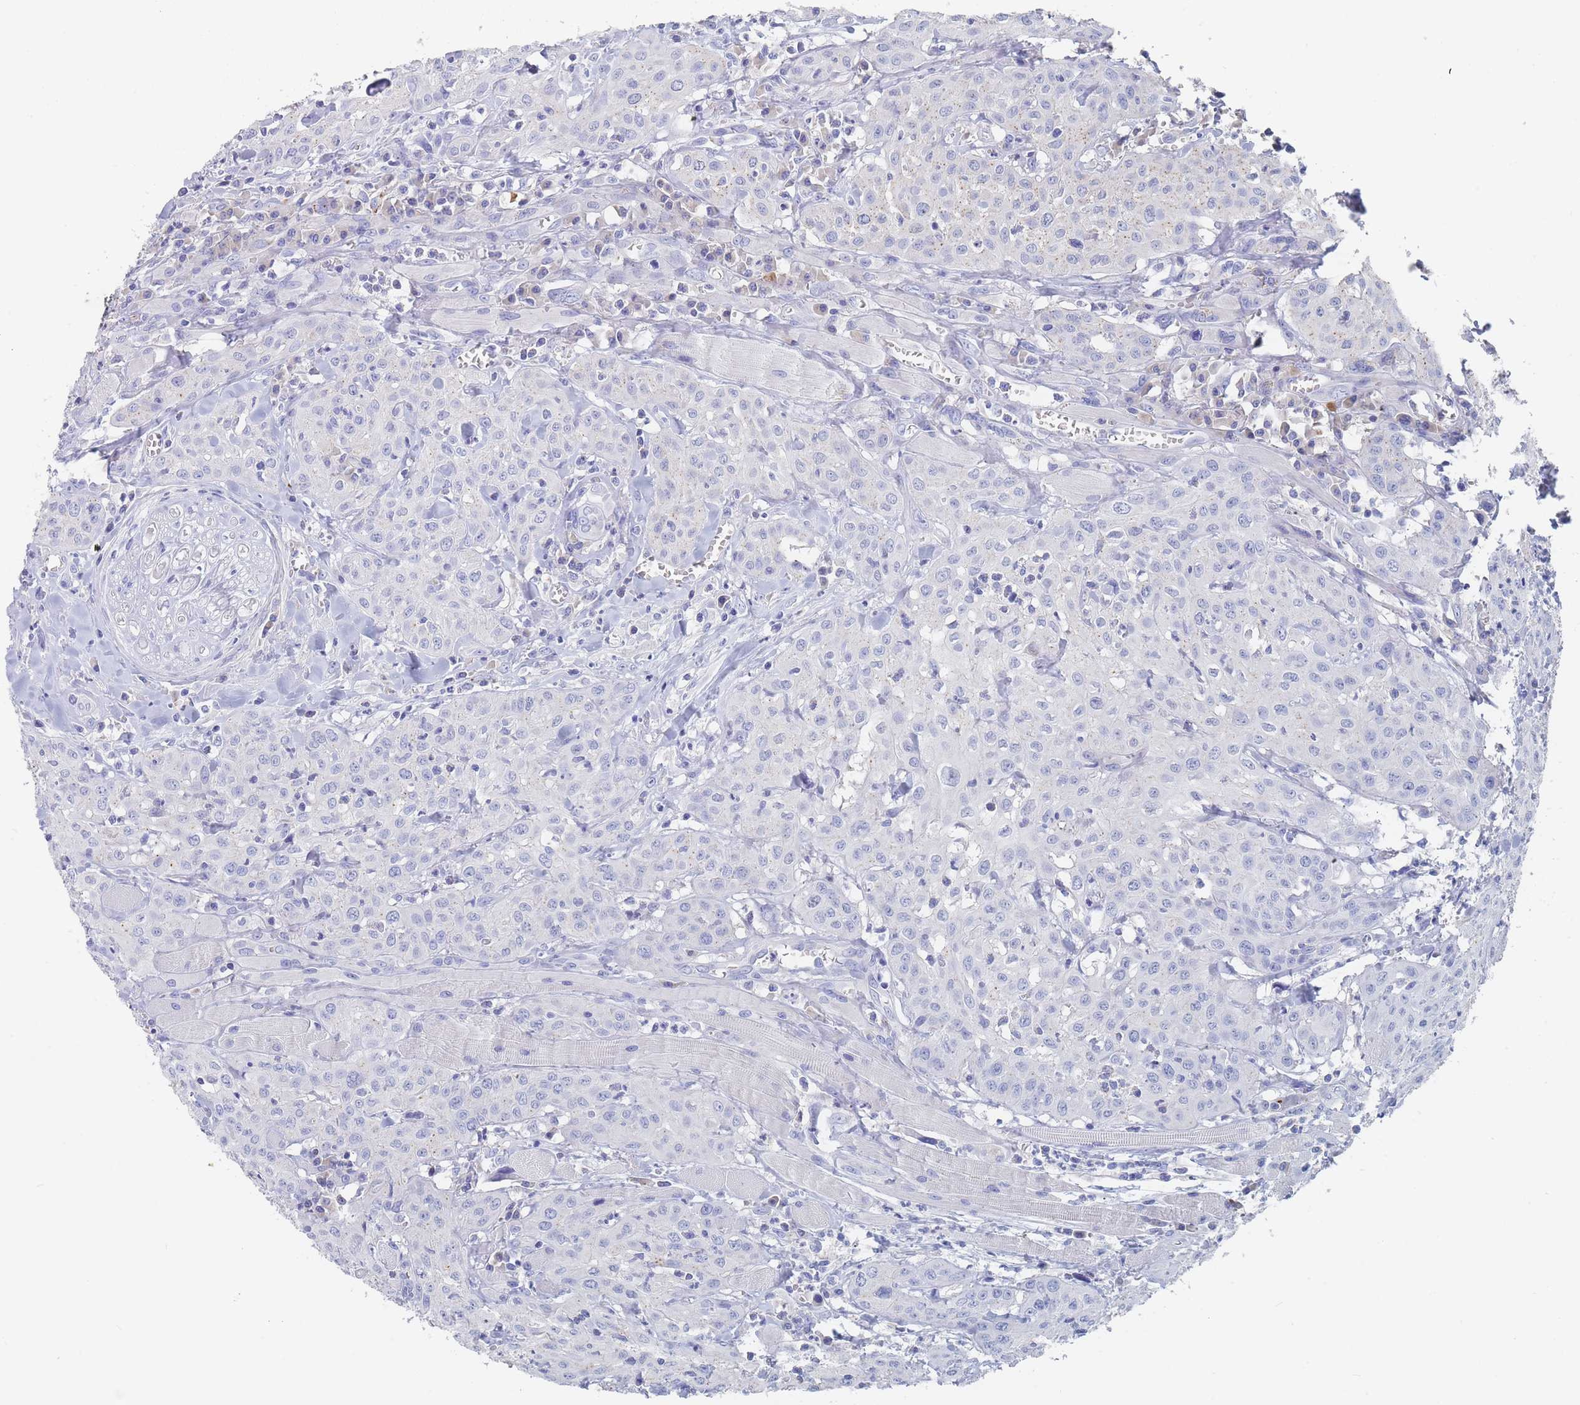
{"staining": {"intensity": "negative", "quantity": "none", "location": "none"}, "tissue": "head and neck cancer", "cell_type": "Tumor cells", "image_type": "cancer", "snomed": [{"axis": "morphology", "description": "Squamous cell carcinoma, NOS"}, {"axis": "topography", "description": "Oral tissue"}, {"axis": "topography", "description": "Head-Neck"}], "caption": "This is an IHC image of human head and neck cancer. There is no positivity in tumor cells.", "gene": "SLC25A35", "patient": {"sex": "female", "age": 70}}